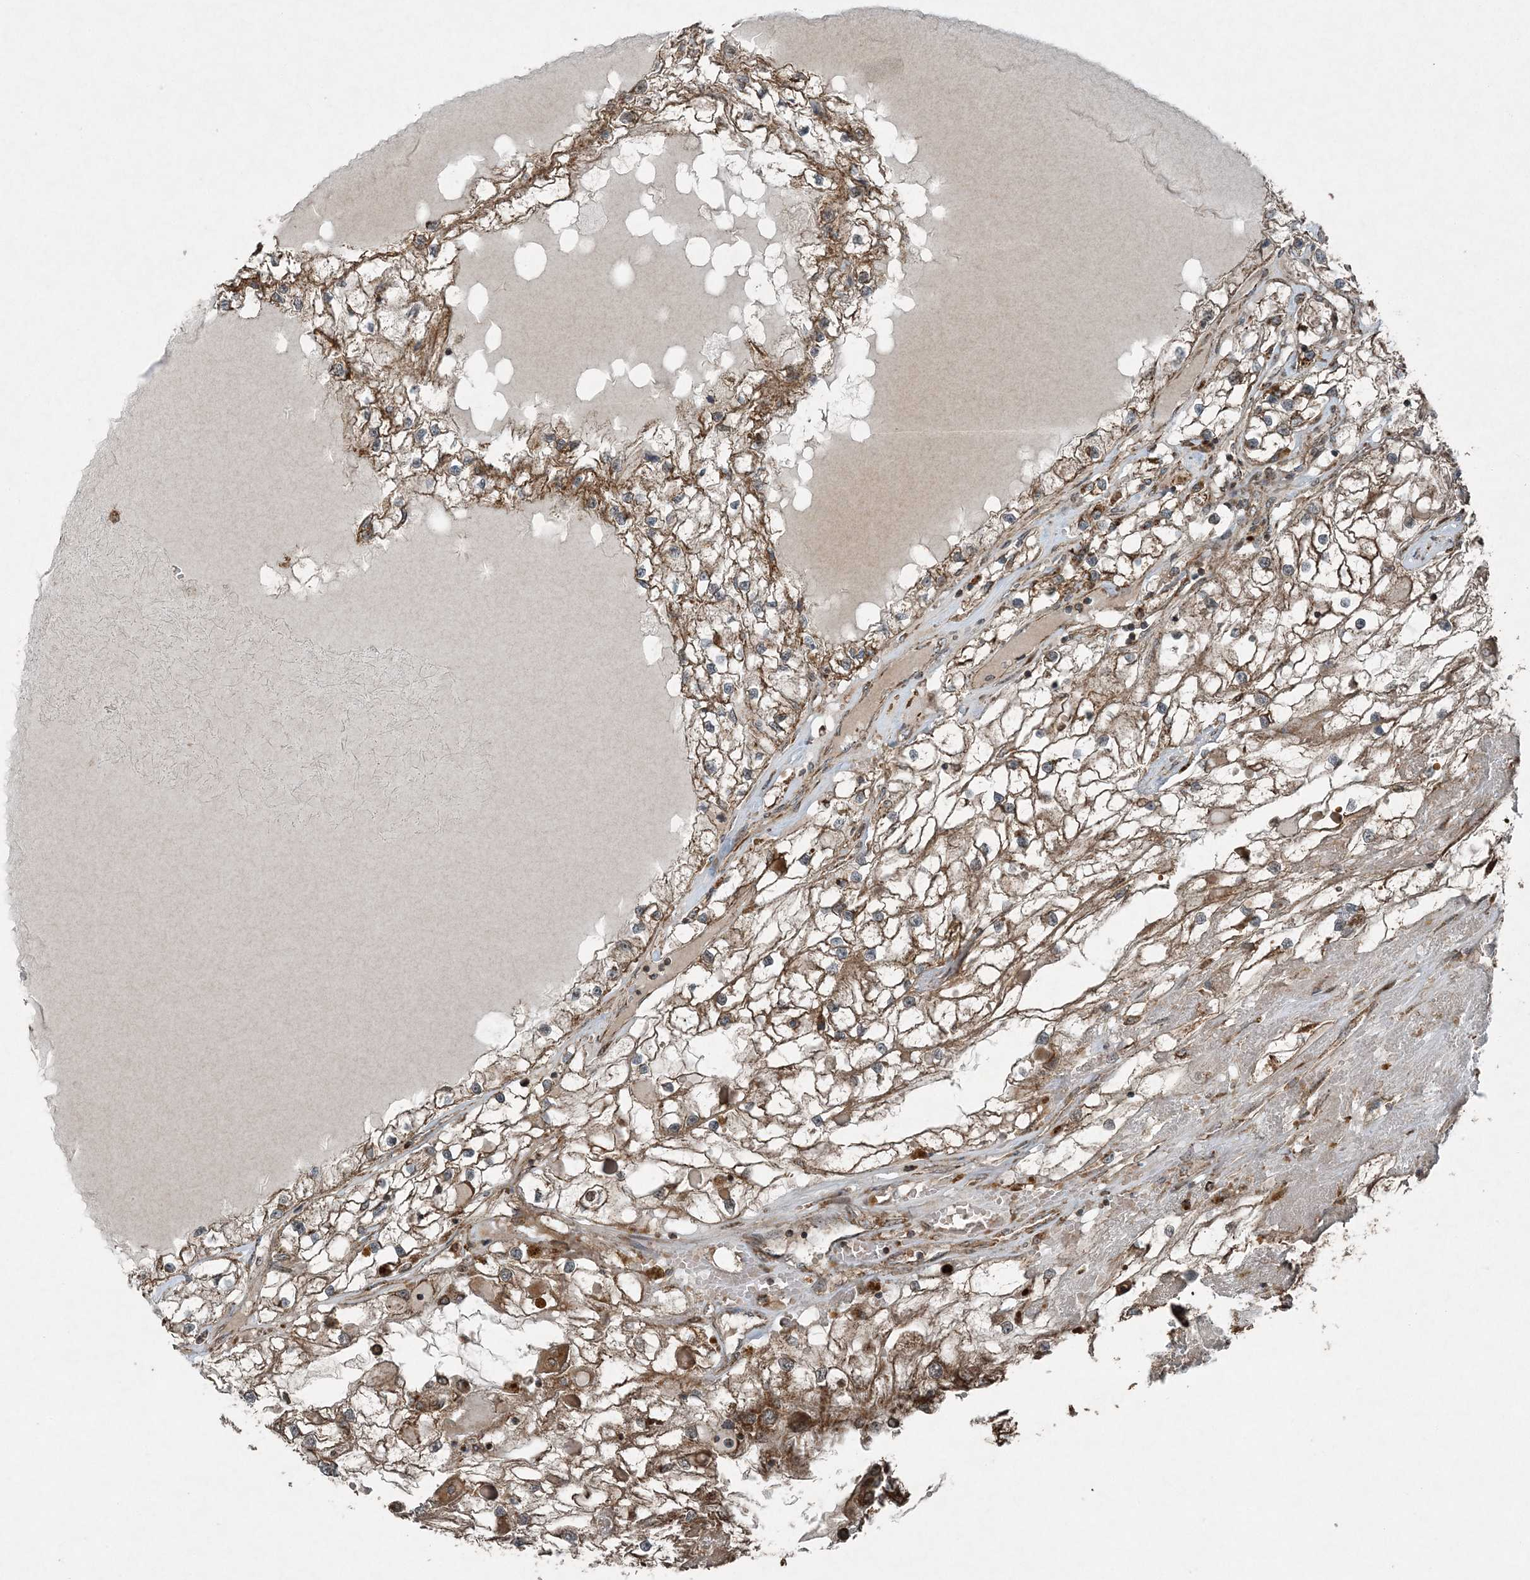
{"staining": {"intensity": "moderate", "quantity": ">75%", "location": "cytoplasmic/membranous"}, "tissue": "renal cancer", "cell_type": "Tumor cells", "image_type": "cancer", "snomed": [{"axis": "morphology", "description": "Adenocarcinoma, NOS"}, {"axis": "topography", "description": "Kidney"}], "caption": "A high-resolution image shows immunohistochemistry (IHC) staining of renal adenocarcinoma, which demonstrates moderate cytoplasmic/membranous expression in approximately >75% of tumor cells.", "gene": "COPS7B", "patient": {"sex": "male", "age": 68}}